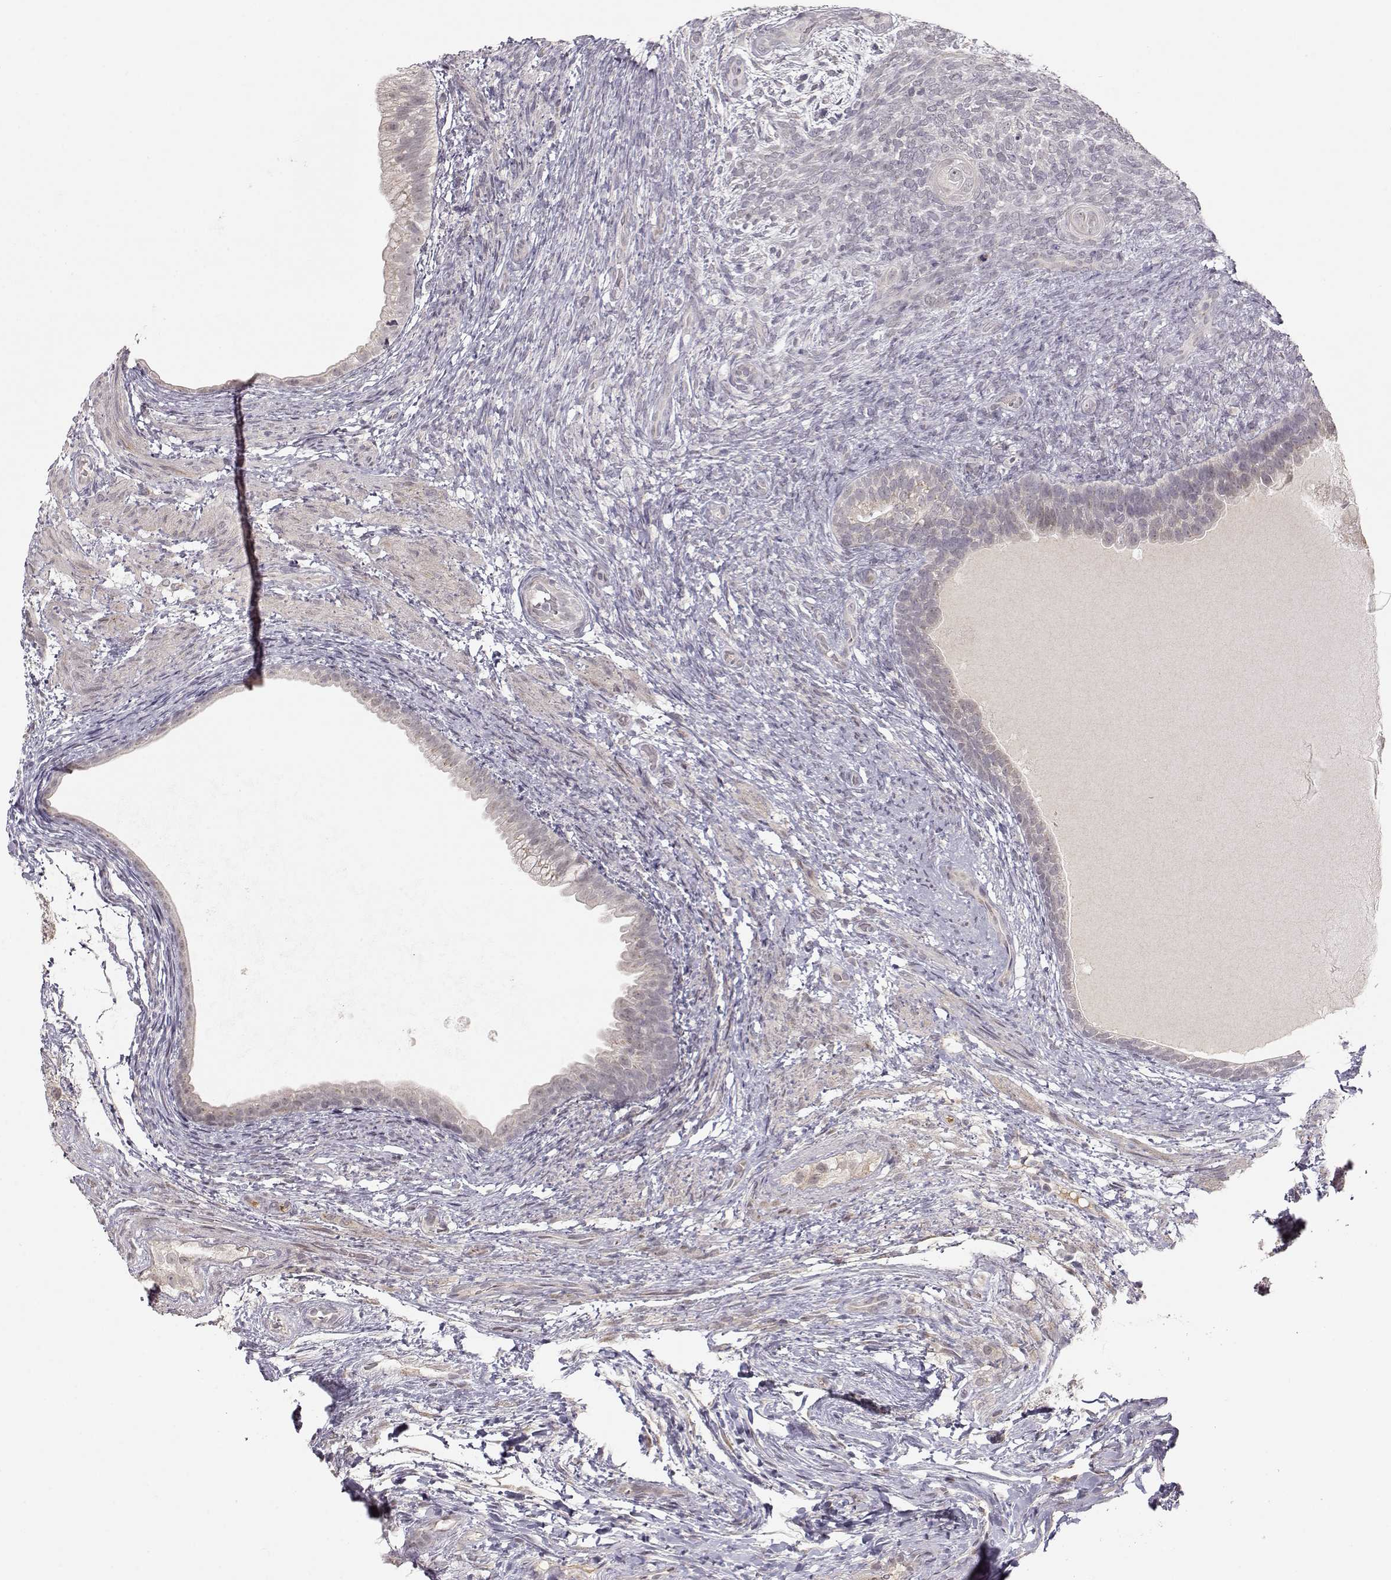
{"staining": {"intensity": "negative", "quantity": "none", "location": "none"}, "tissue": "testis cancer", "cell_type": "Tumor cells", "image_type": "cancer", "snomed": [{"axis": "morphology", "description": "Carcinoma, Embryonal, NOS"}, {"axis": "topography", "description": "Testis"}], "caption": "Immunohistochemistry photomicrograph of neoplastic tissue: human testis cancer (embryonal carcinoma) stained with DAB demonstrates no significant protein expression in tumor cells. Nuclei are stained in blue.", "gene": "PNMT", "patient": {"sex": "male", "age": 24}}